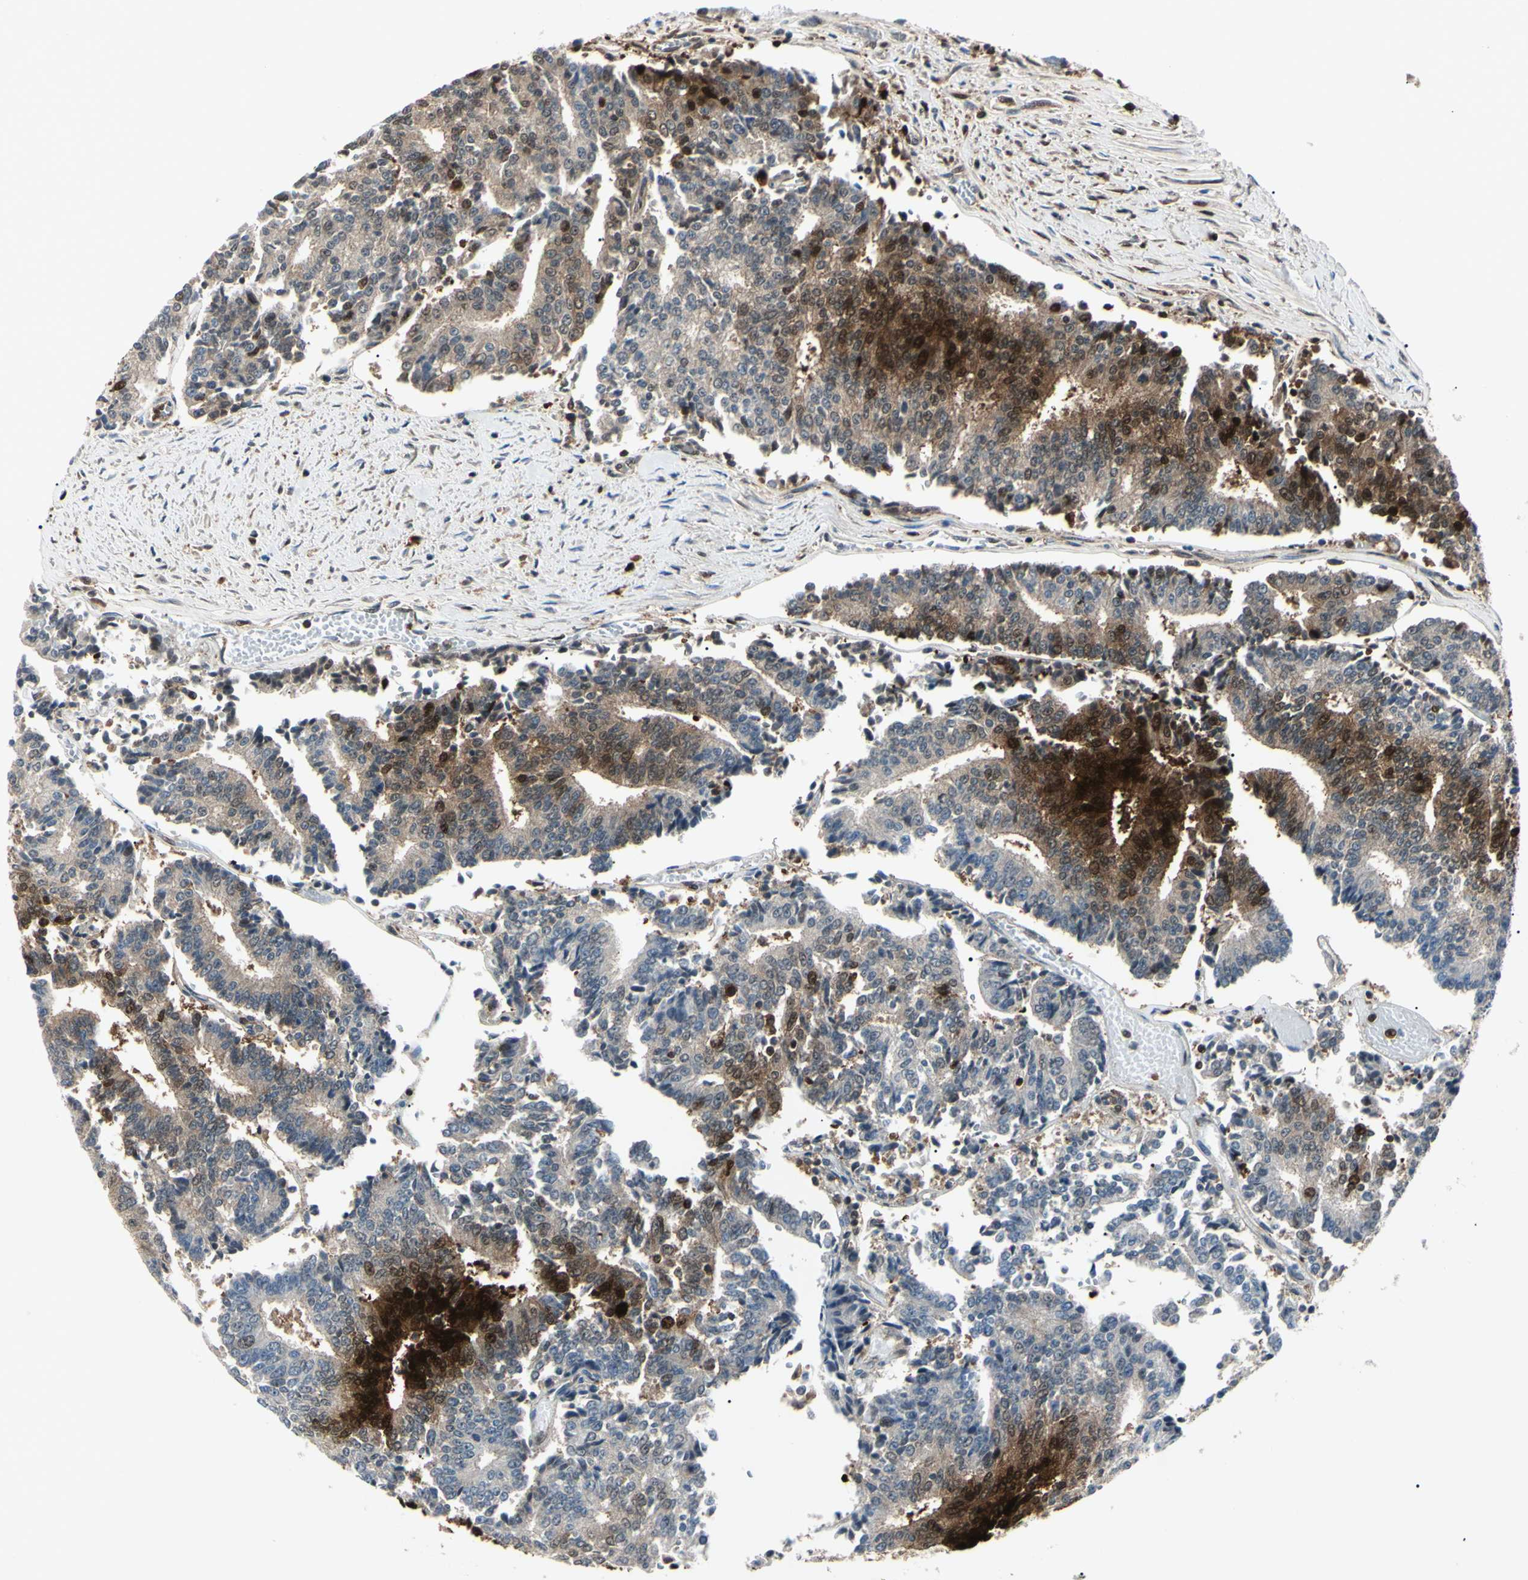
{"staining": {"intensity": "strong", "quantity": "<25%", "location": "cytoplasmic/membranous,nuclear"}, "tissue": "prostate cancer", "cell_type": "Tumor cells", "image_type": "cancer", "snomed": [{"axis": "morphology", "description": "Normal tissue, NOS"}, {"axis": "morphology", "description": "Adenocarcinoma, High grade"}, {"axis": "topography", "description": "Prostate"}, {"axis": "topography", "description": "Seminal veicle"}], "caption": "This image exhibits IHC staining of human adenocarcinoma (high-grade) (prostate), with medium strong cytoplasmic/membranous and nuclear positivity in about <25% of tumor cells.", "gene": "PGK1", "patient": {"sex": "male", "age": 55}}